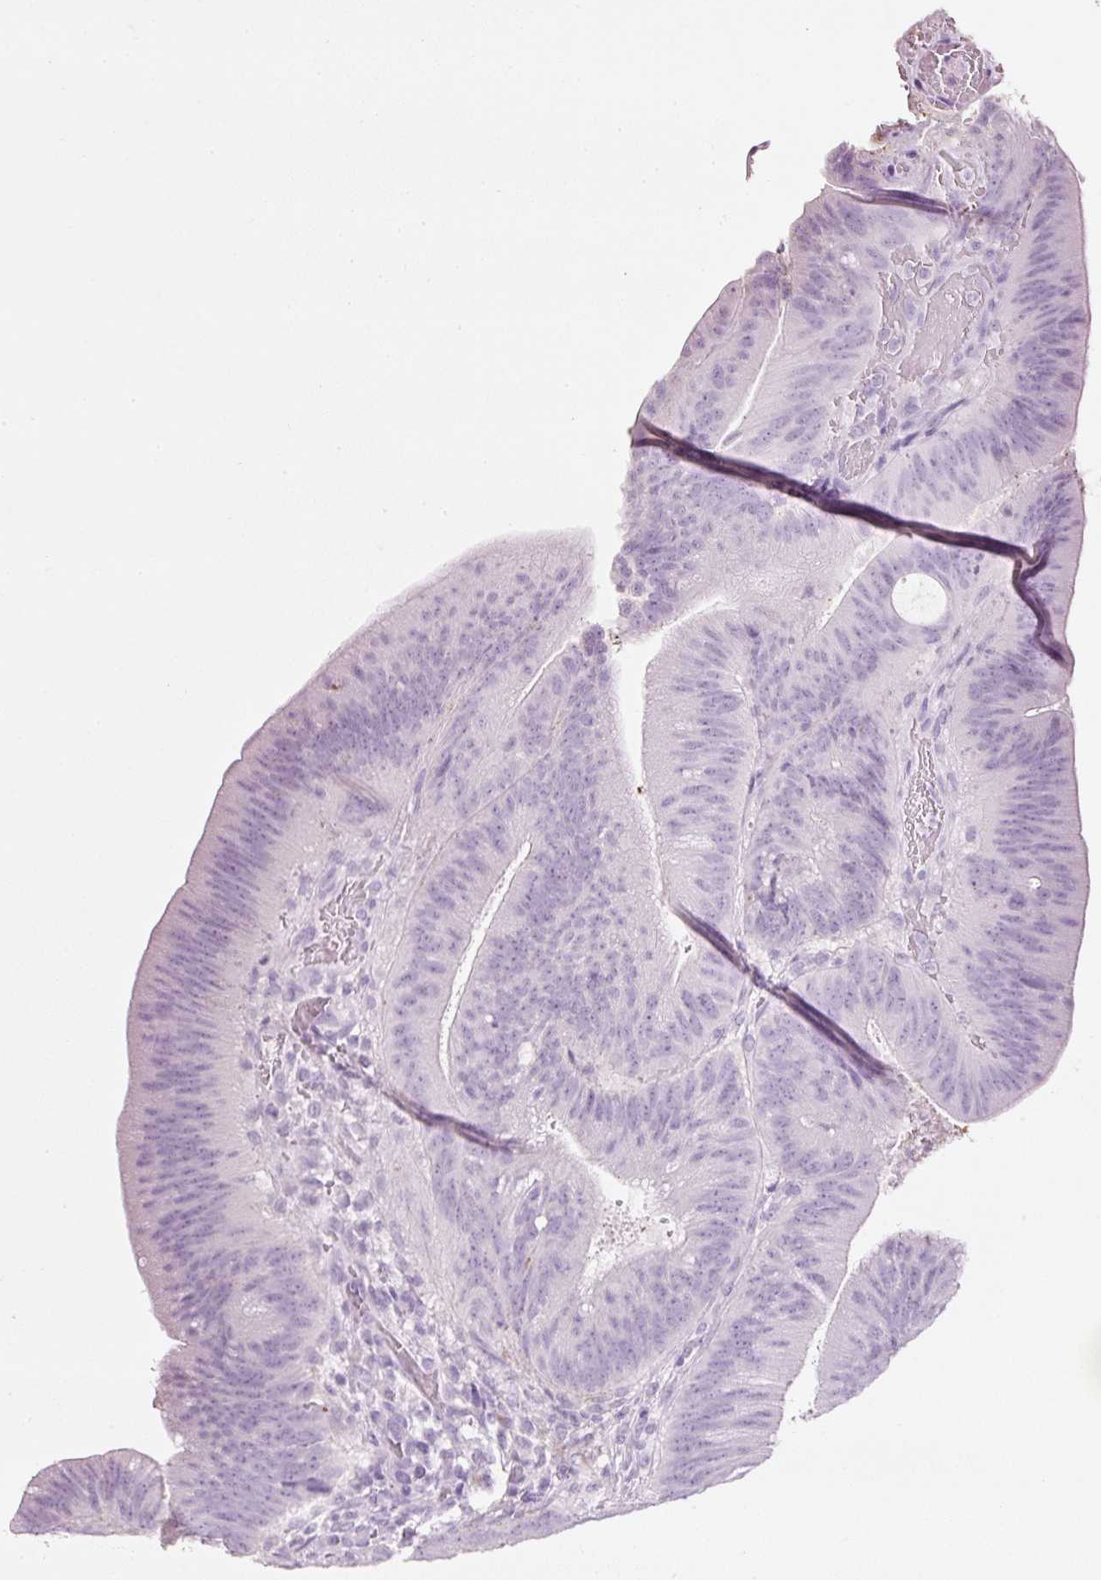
{"staining": {"intensity": "negative", "quantity": "none", "location": "none"}, "tissue": "colorectal cancer", "cell_type": "Tumor cells", "image_type": "cancer", "snomed": [{"axis": "morphology", "description": "Adenocarcinoma, NOS"}, {"axis": "topography", "description": "Colon"}], "caption": "Colorectal cancer was stained to show a protein in brown. There is no significant expression in tumor cells. (DAB (3,3'-diaminobenzidine) IHC with hematoxylin counter stain).", "gene": "MFAP4", "patient": {"sex": "female", "age": 43}}